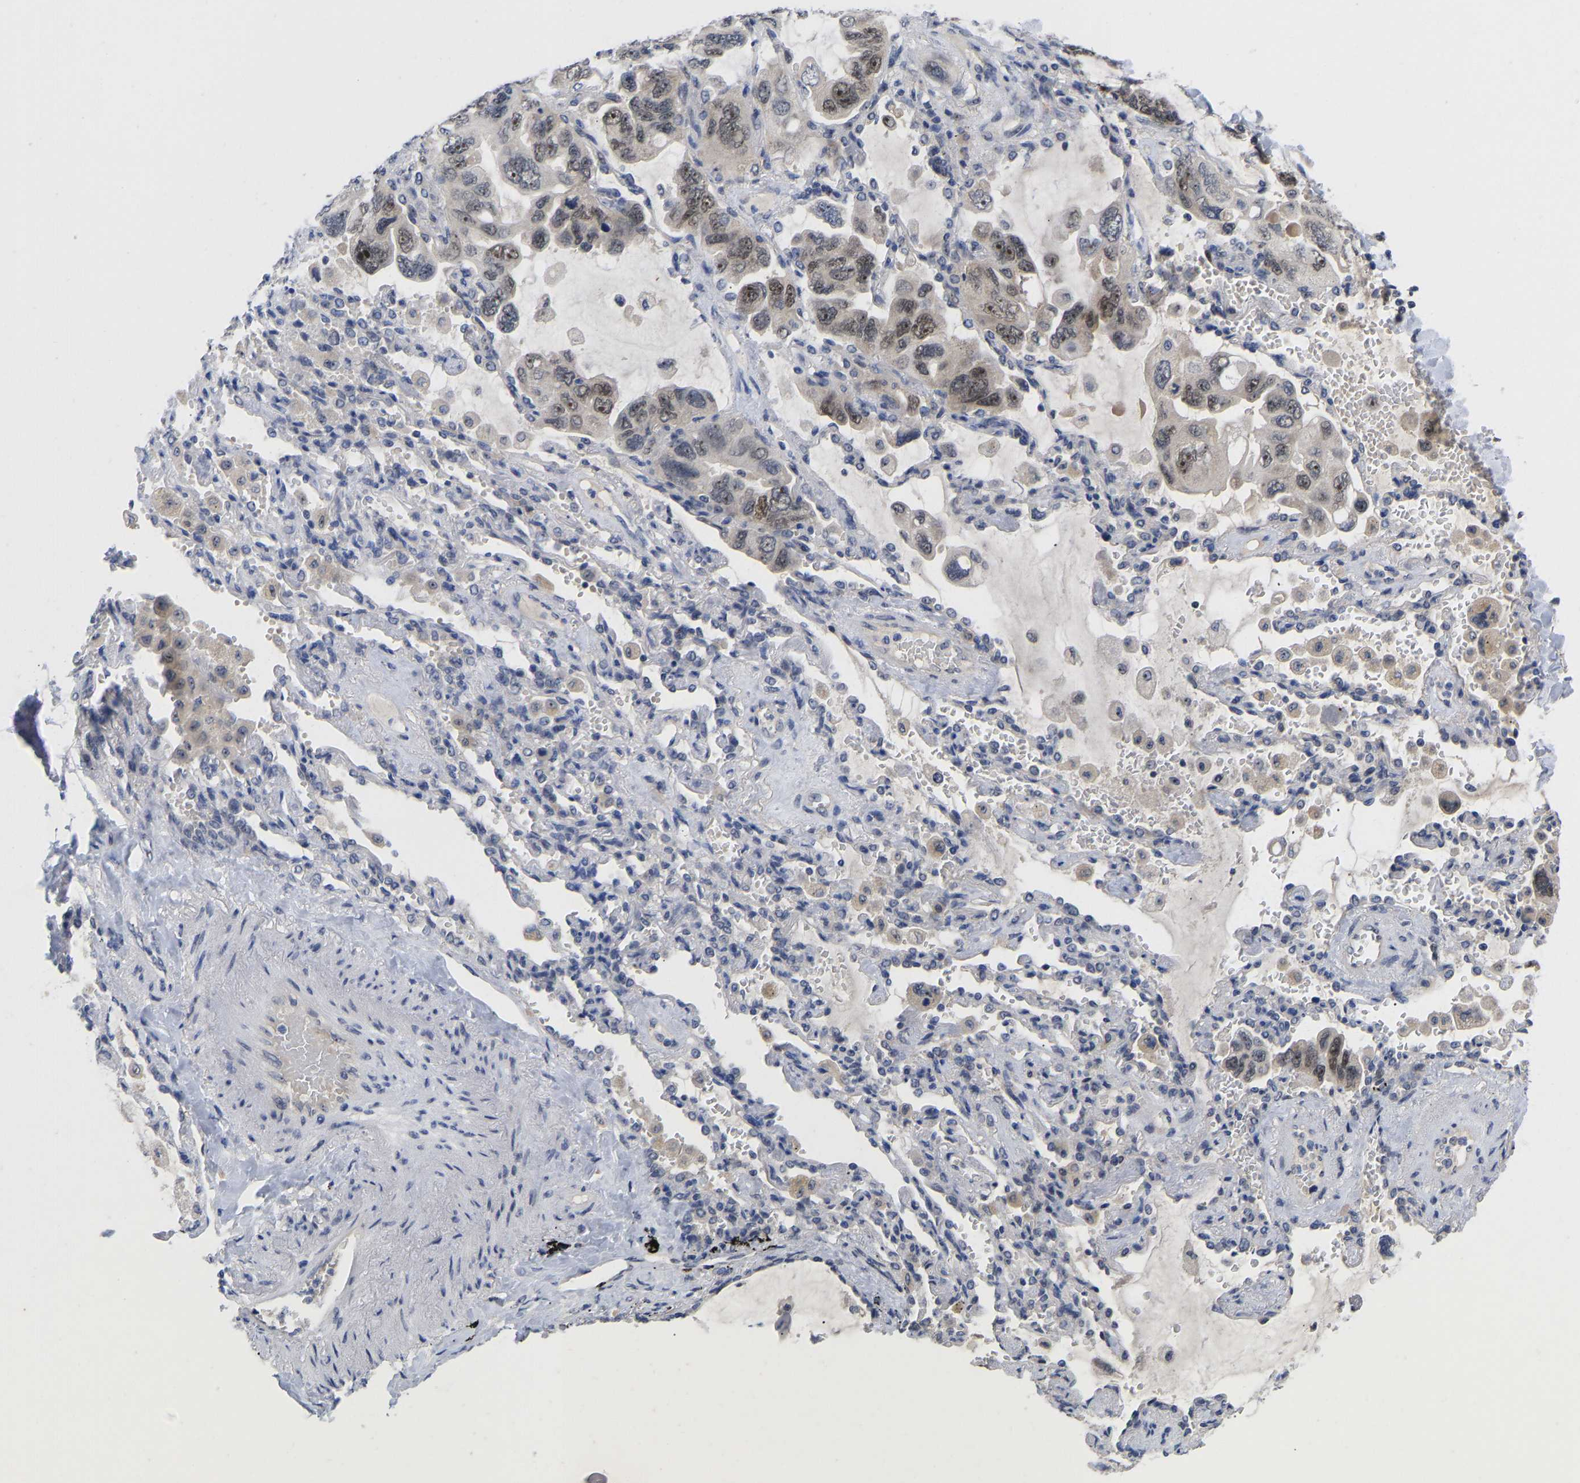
{"staining": {"intensity": "weak", "quantity": ">75%", "location": "cytoplasmic/membranous"}, "tissue": "lung cancer", "cell_type": "Tumor cells", "image_type": "cancer", "snomed": [{"axis": "morphology", "description": "Squamous cell carcinoma, NOS"}, {"axis": "topography", "description": "Lung"}], "caption": "Squamous cell carcinoma (lung) was stained to show a protein in brown. There is low levels of weak cytoplasmic/membranous expression in approximately >75% of tumor cells. The staining was performed using DAB (3,3'-diaminobenzidine) to visualize the protein expression in brown, while the nuclei were stained in blue with hematoxylin (Magnification: 20x).", "gene": "NLE1", "patient": {"sex": "female", "age": 73}}